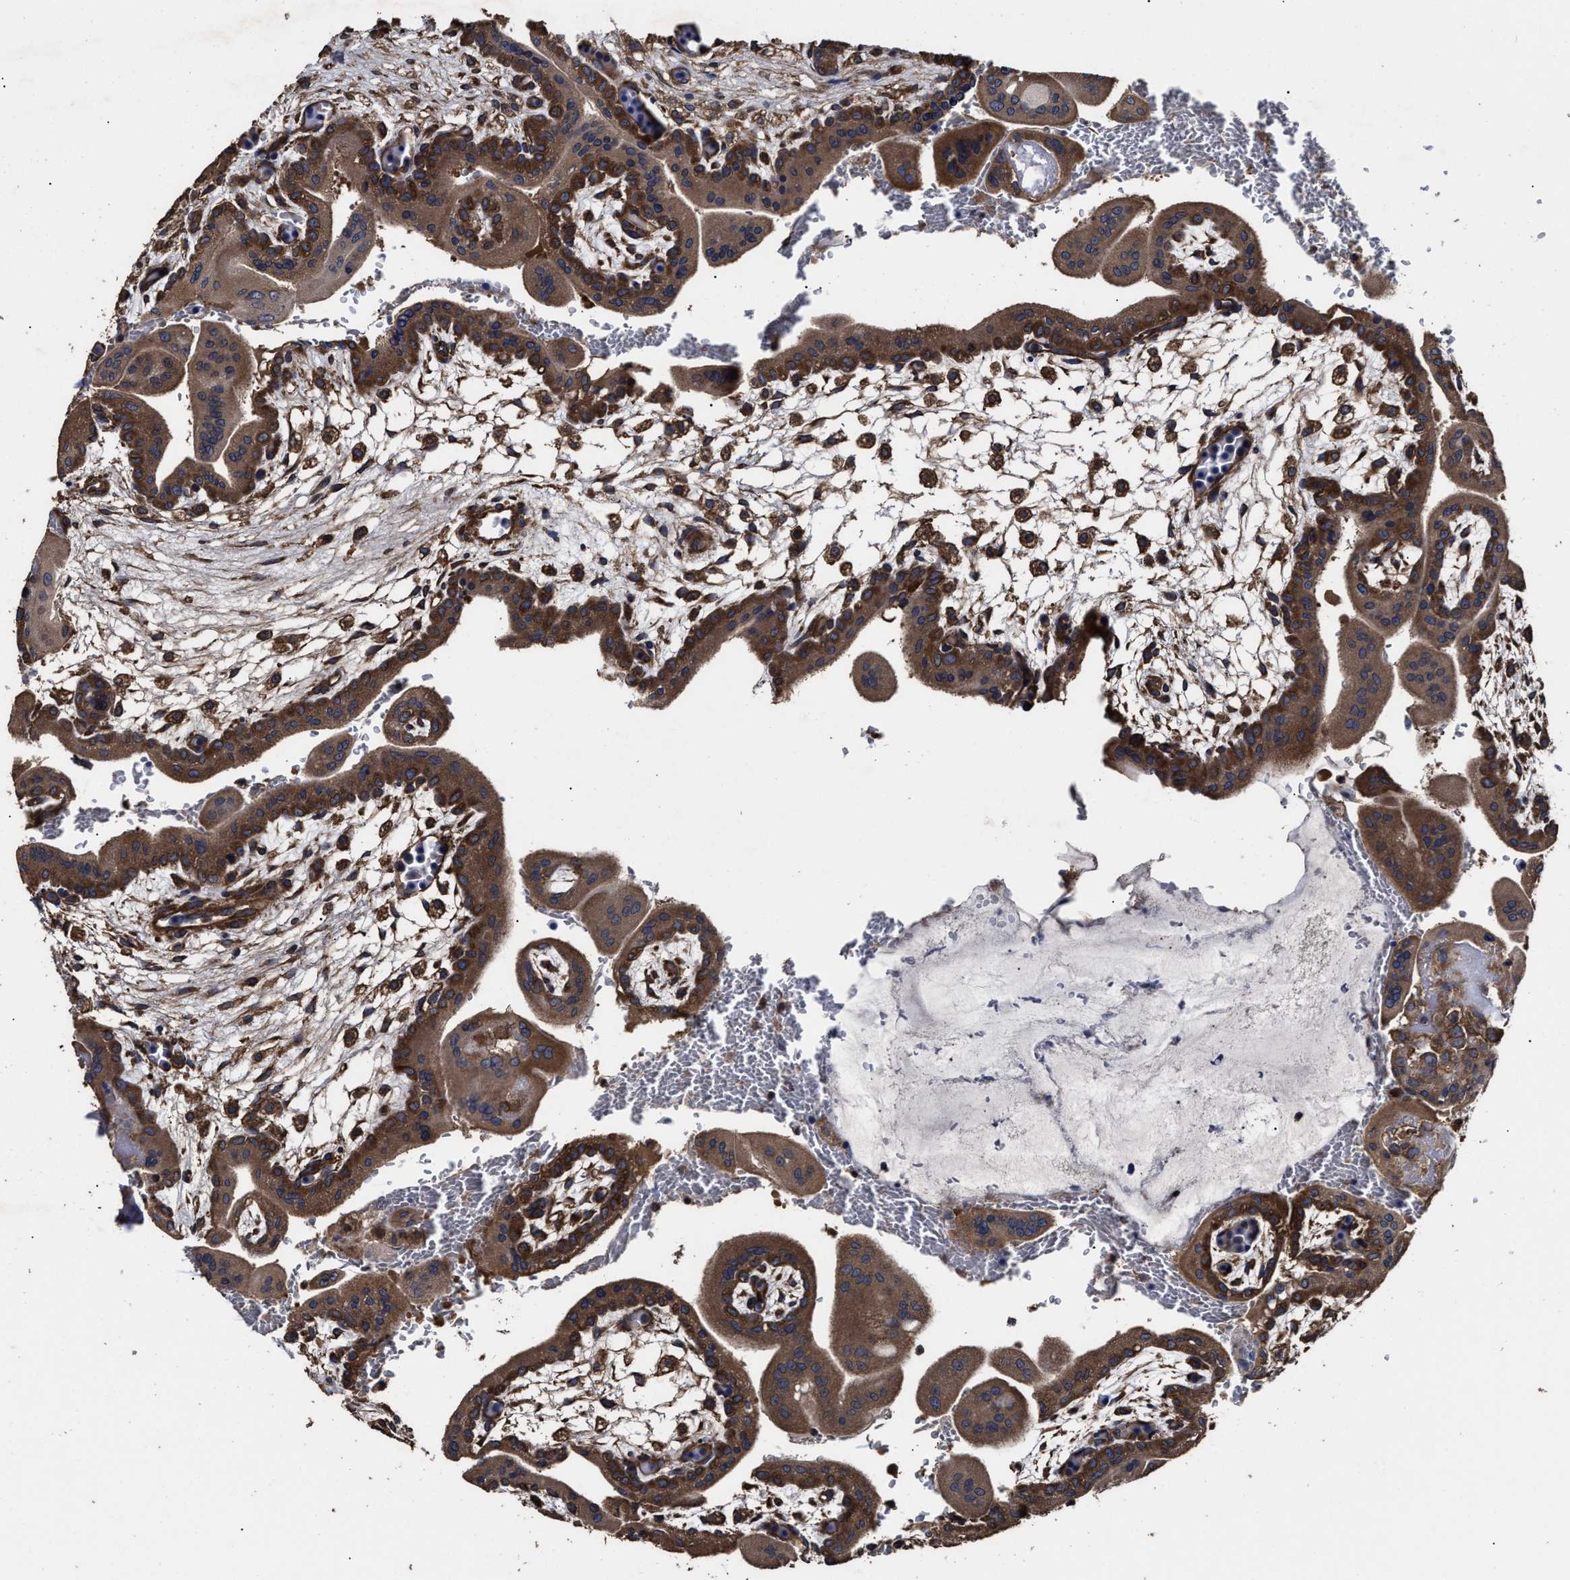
{"staining": {"intensity": "moderate", "quantity": ">75%", "location": "cytoplasmic/membranous"}, "tissue": "placenta", "cell_type": "Decidual cells", "image_type": "normal", "snomed": [{"axis": "morphology", "description": "Normal tissue, NOS"}, {"axis": "topography", "description": "Placenta"}], "caption": "Brown immunohistochemical staining in unremarkable placenta displays moderate cytoplasmic/membranous positivity in about >75% of decidual cells. Ihc stains the protein in brown and the nuclei are stained blue.", "gene": "AVEN", "patient": {"sex": "female", "age": 35}}